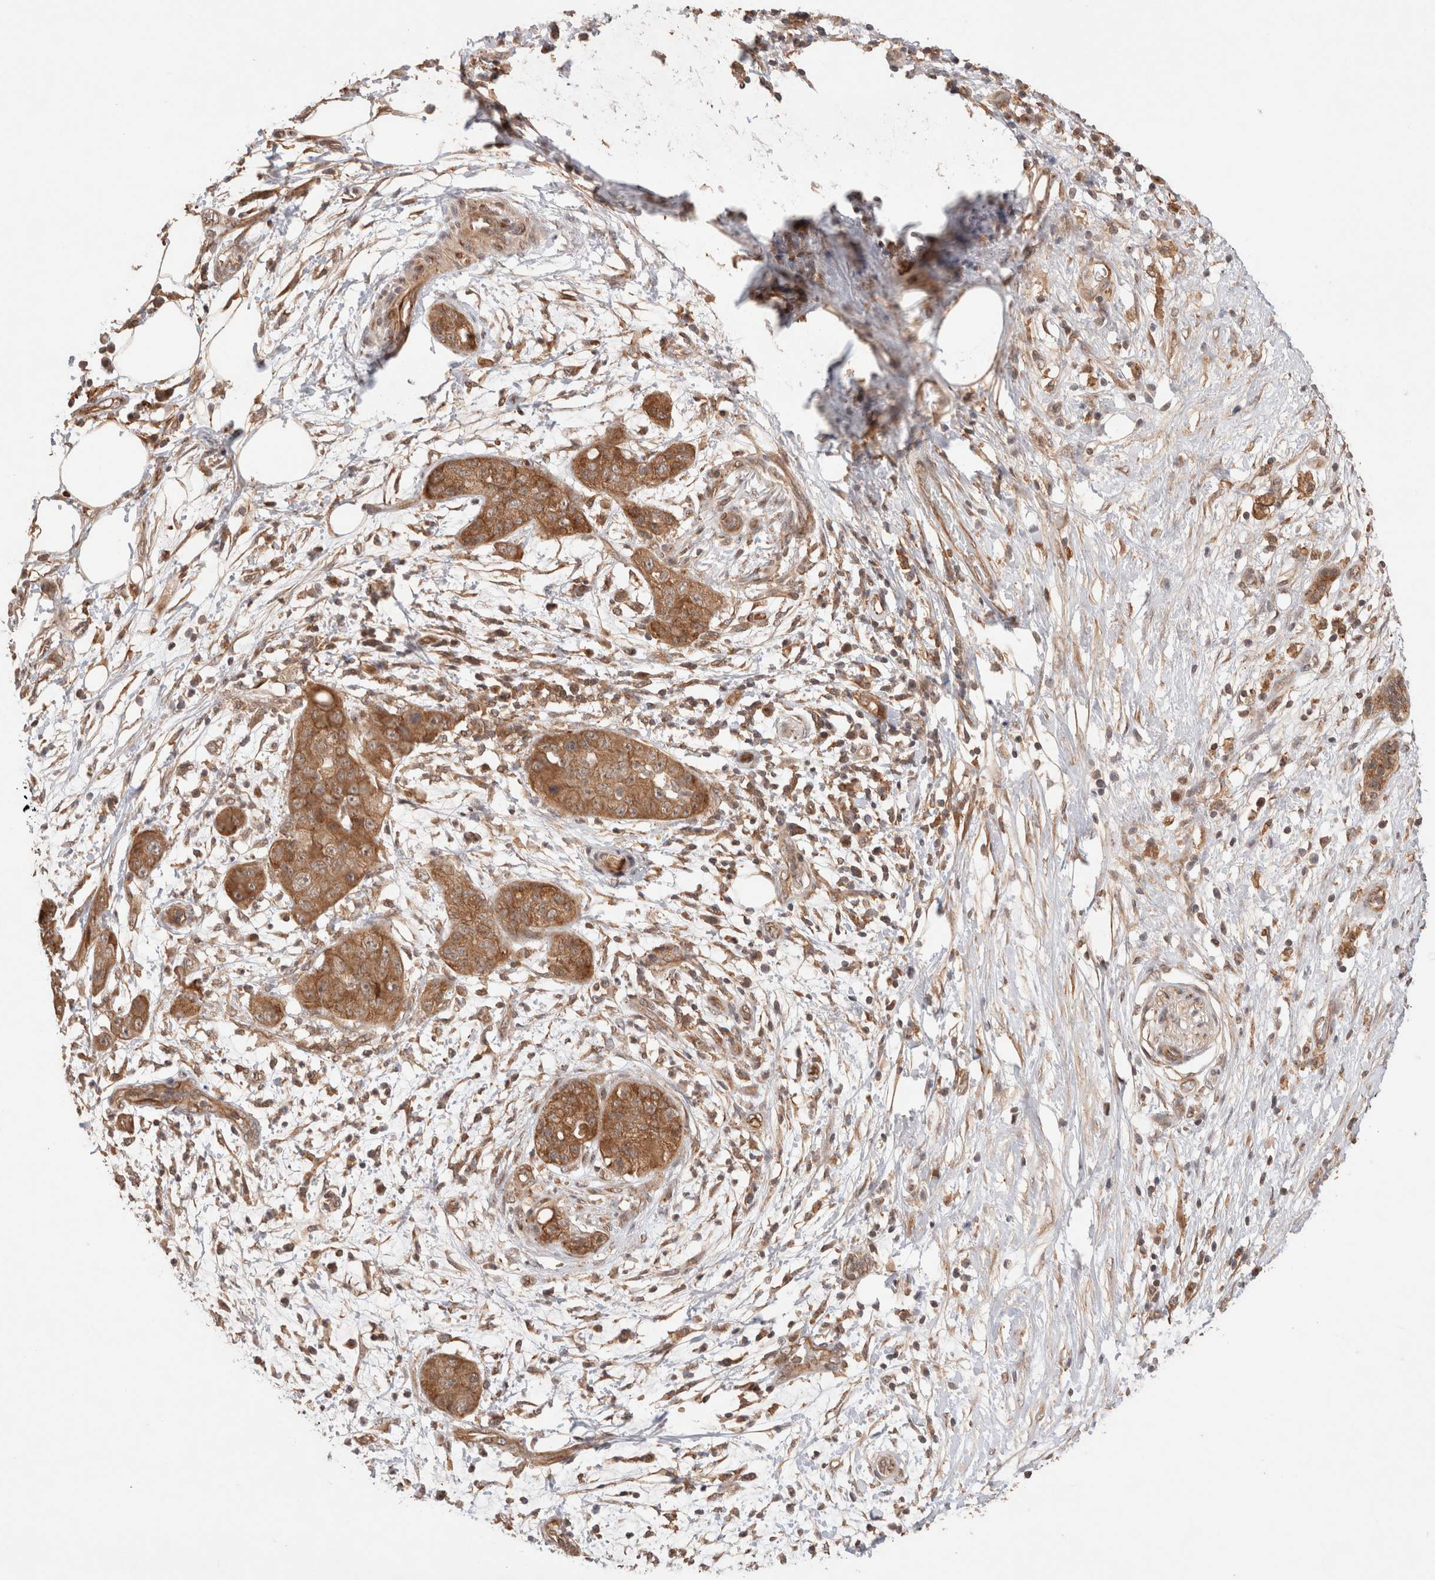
{"staining": {"intensity": "moderate", "quantity": ">75%", "location": "cytoplasmic/membranous"}, "tissue": "pancreatic cancer", "cell_type": "Tumor cells", "image_type": "cancer", "snomed": [{"axis": "morphology", "description": "Adenocarcinoma, NOS"}, {"axis": "topography", "description": "Pancreas"}], "caption": "Immunohistochemical staining of pancreatic cancer (adenocarcinoma) reveals moderate cytoplasmic/membranous protein staining in approximately >75% of tumor cells.", "gene": "SIKE1", "patient": {"sex": "female", "age": 78}}